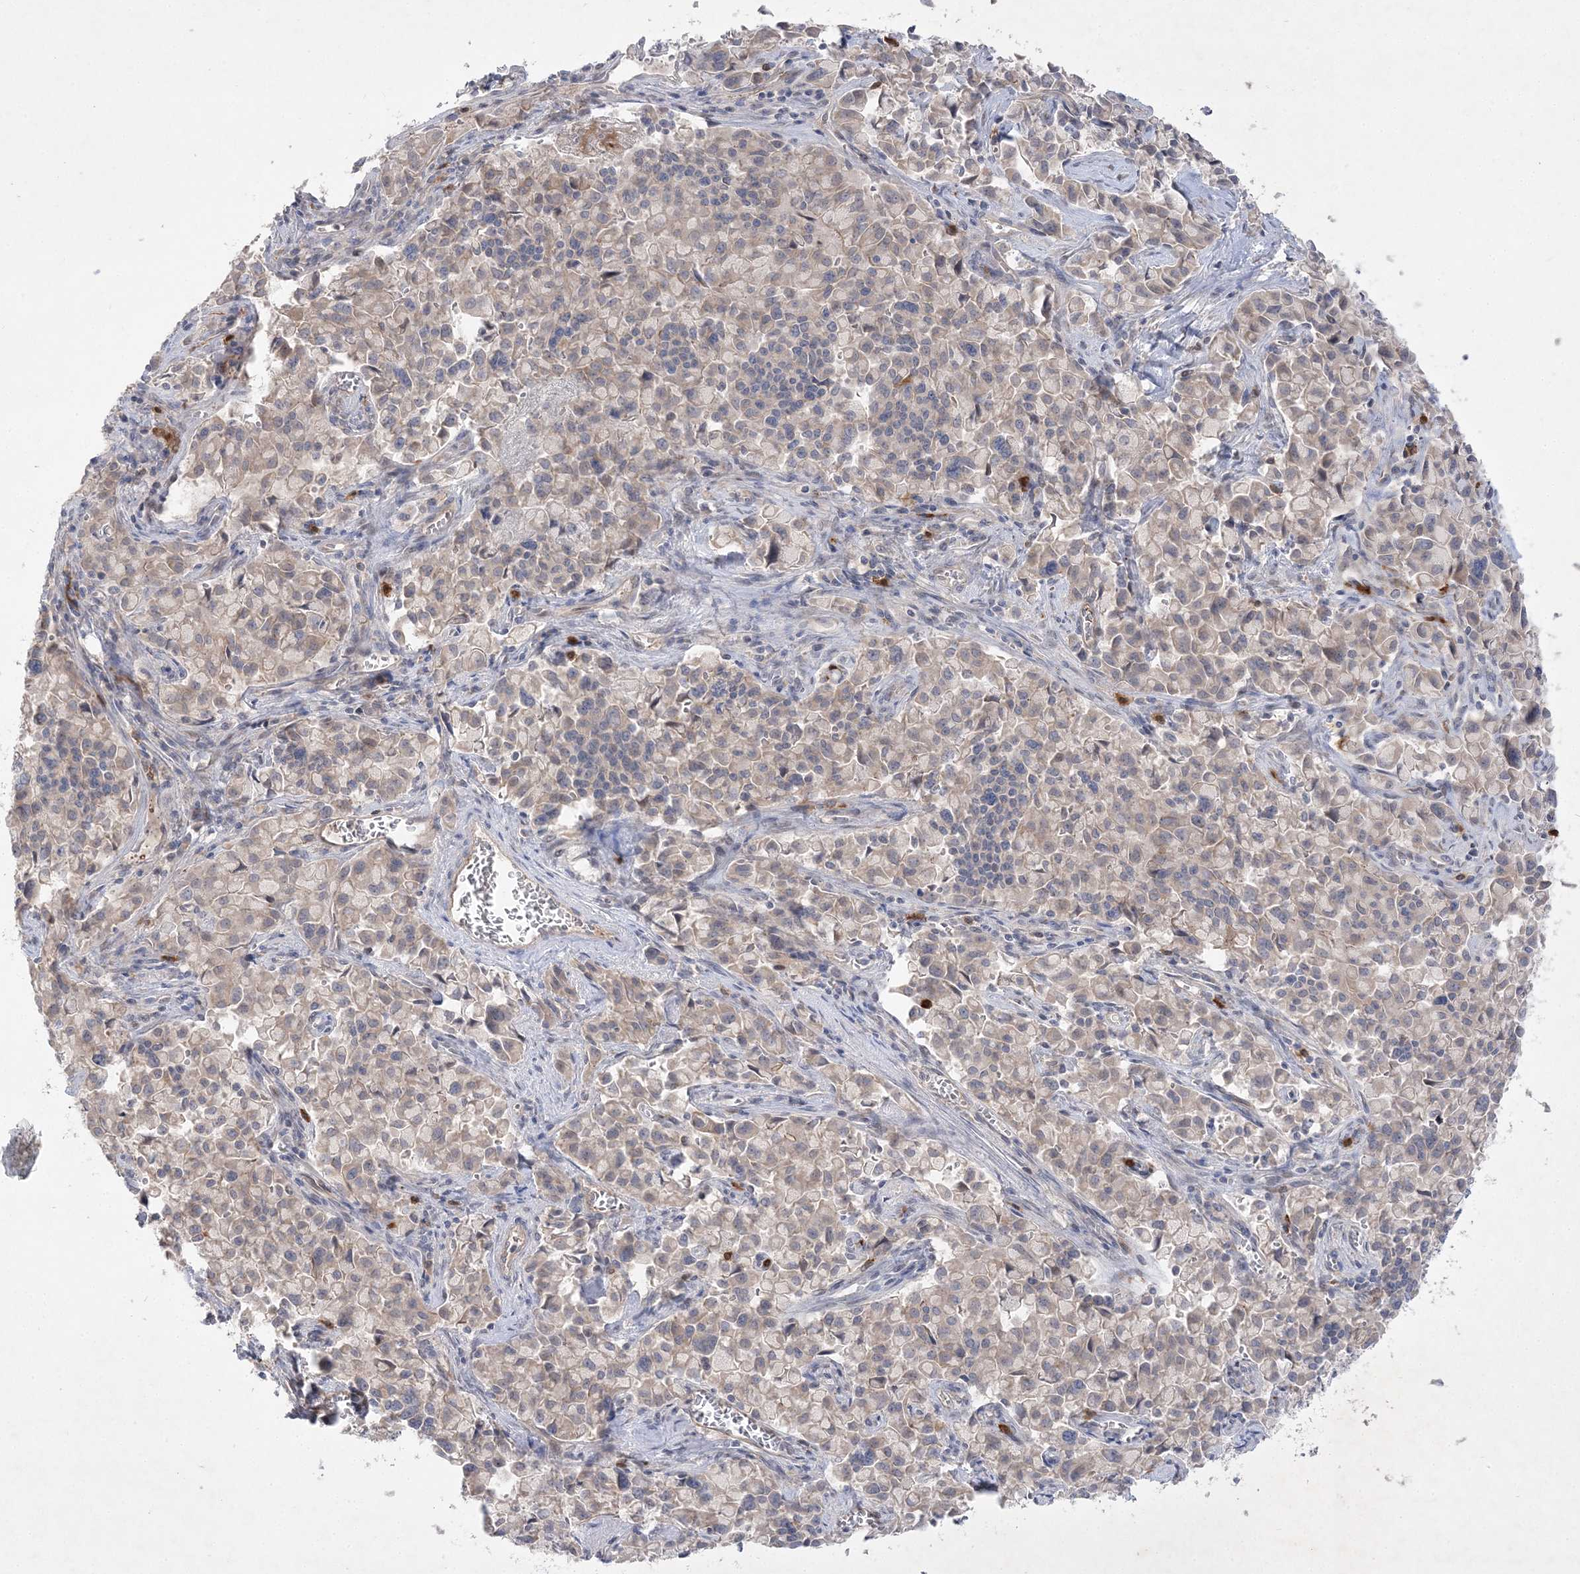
{"staining": {"intensity": "weak", "quantity": "<25%", "location": "cytoplasmic/membranous"}, "tissue": "pancreatic cancer", "cell_type": "Tumor cells", "image_type": "cancer", "snomed": [{"axis": "morphology", "description": "Adenocarcinoma, NOS"}, {"axis": "topography", "description": "Pancreas"}], "caption": "DAB (3,3'-diaminobenzidine) immunohistochemical staining of pancreatic cancer shows no significant positivity in tumor cells. (Brightfield microscopy of DAB (3,3'-diaminobenzidine) immunohistochemistry at high magnification).", "gene": "CLNK", "patient": {"sex": "male", "age": 65}}